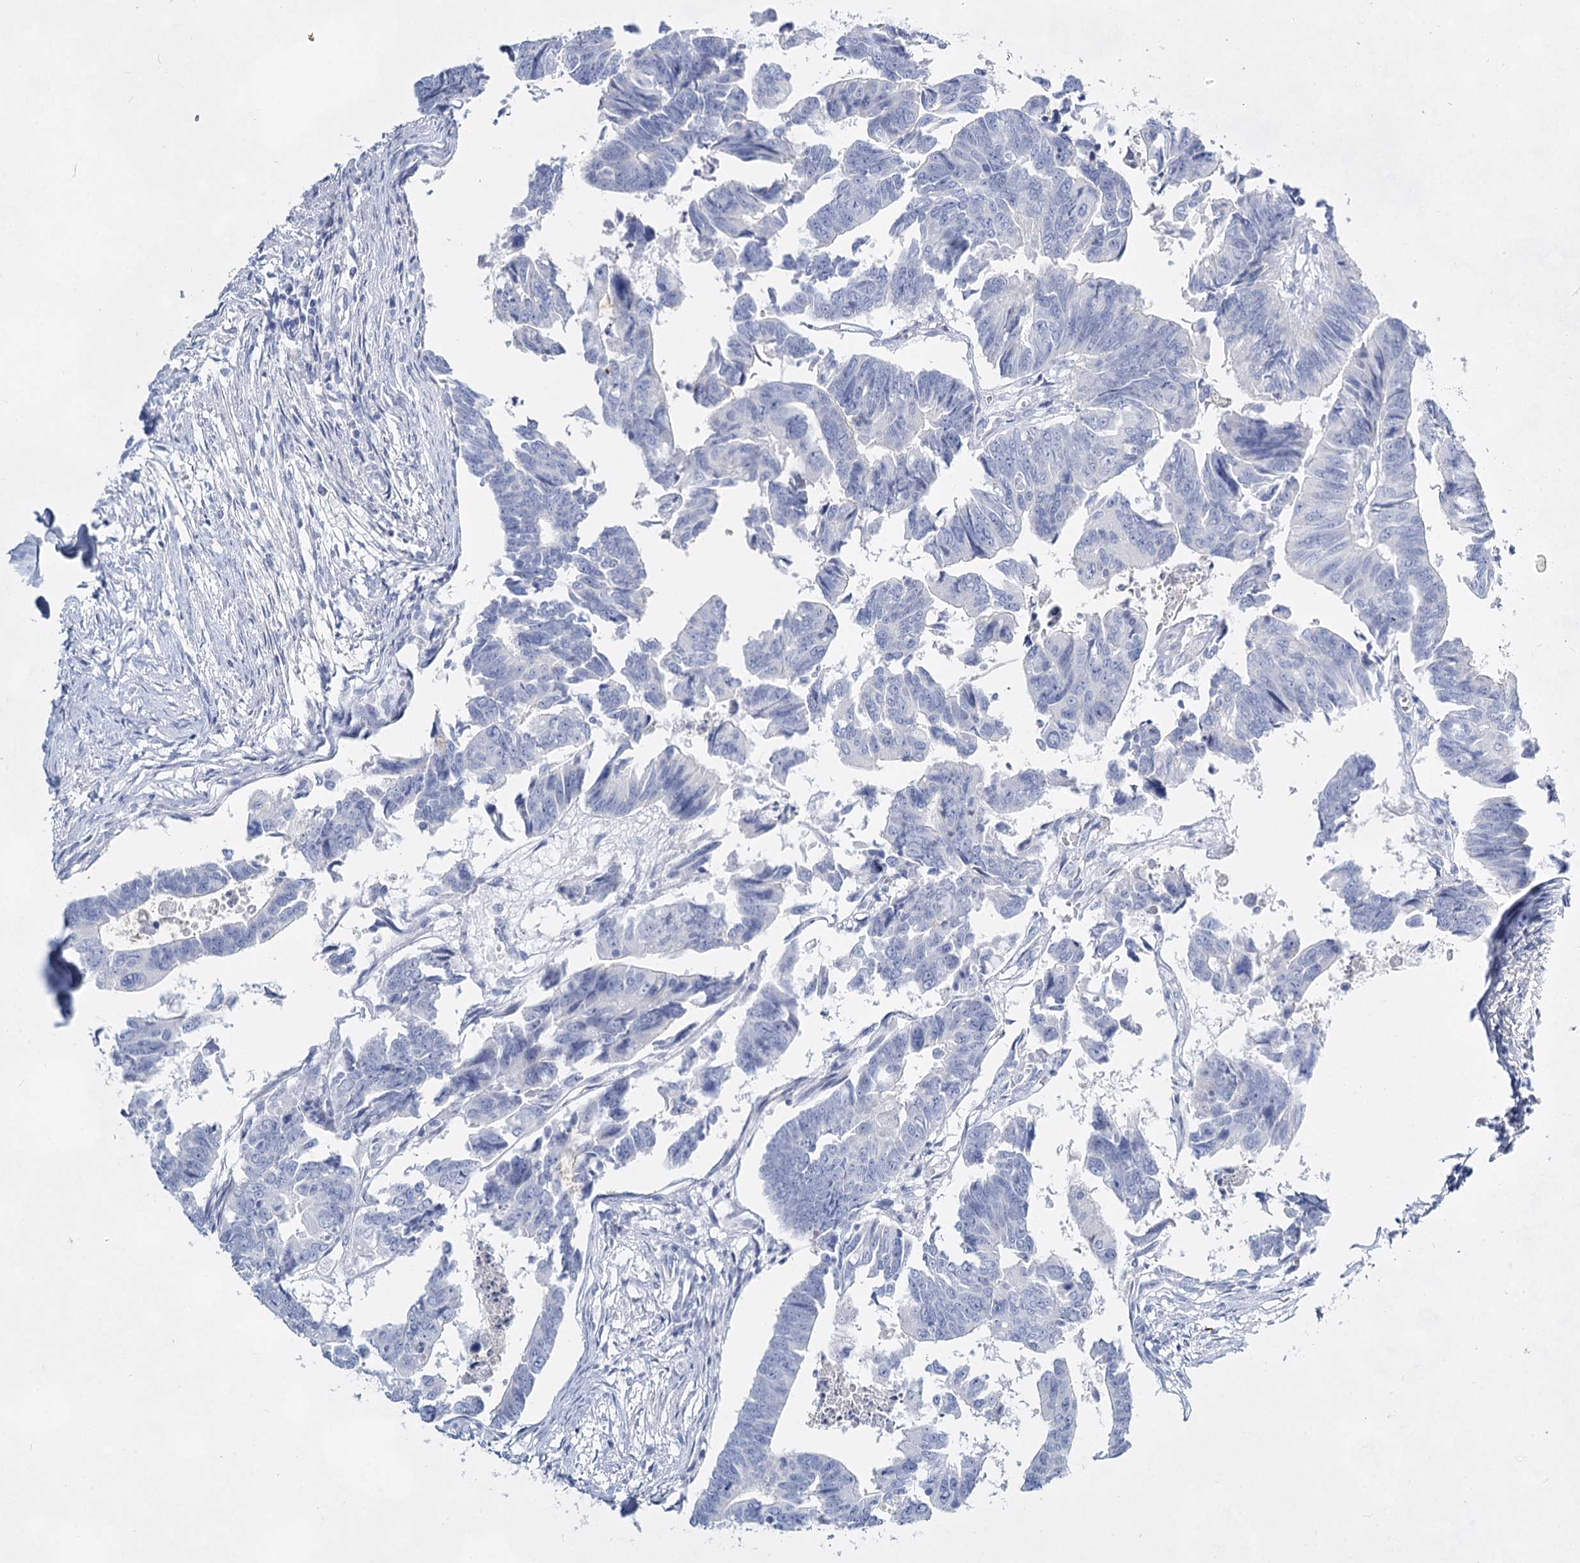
{"staining": {"intensity": "negative", "quantity": "none", "location": "none"}, "tissue": "colorectal cancer", "cell_type": "Tumor cells", "image_type": "cancer", "snomed": [{"axis": "morphology", "description": "Adenocarcinoma, NOS"}, {"axis": "topography", "description": "Rectum"}], "caption": "DAB (3,3'-diaminobenzidine) immunohistochemical staining of colorectal cancer displays no significant expression in tumor cells. (DAB IHC, high magnification).", "gene": "SLC17A2", "patient": {"sex": "female", "age": 65}}